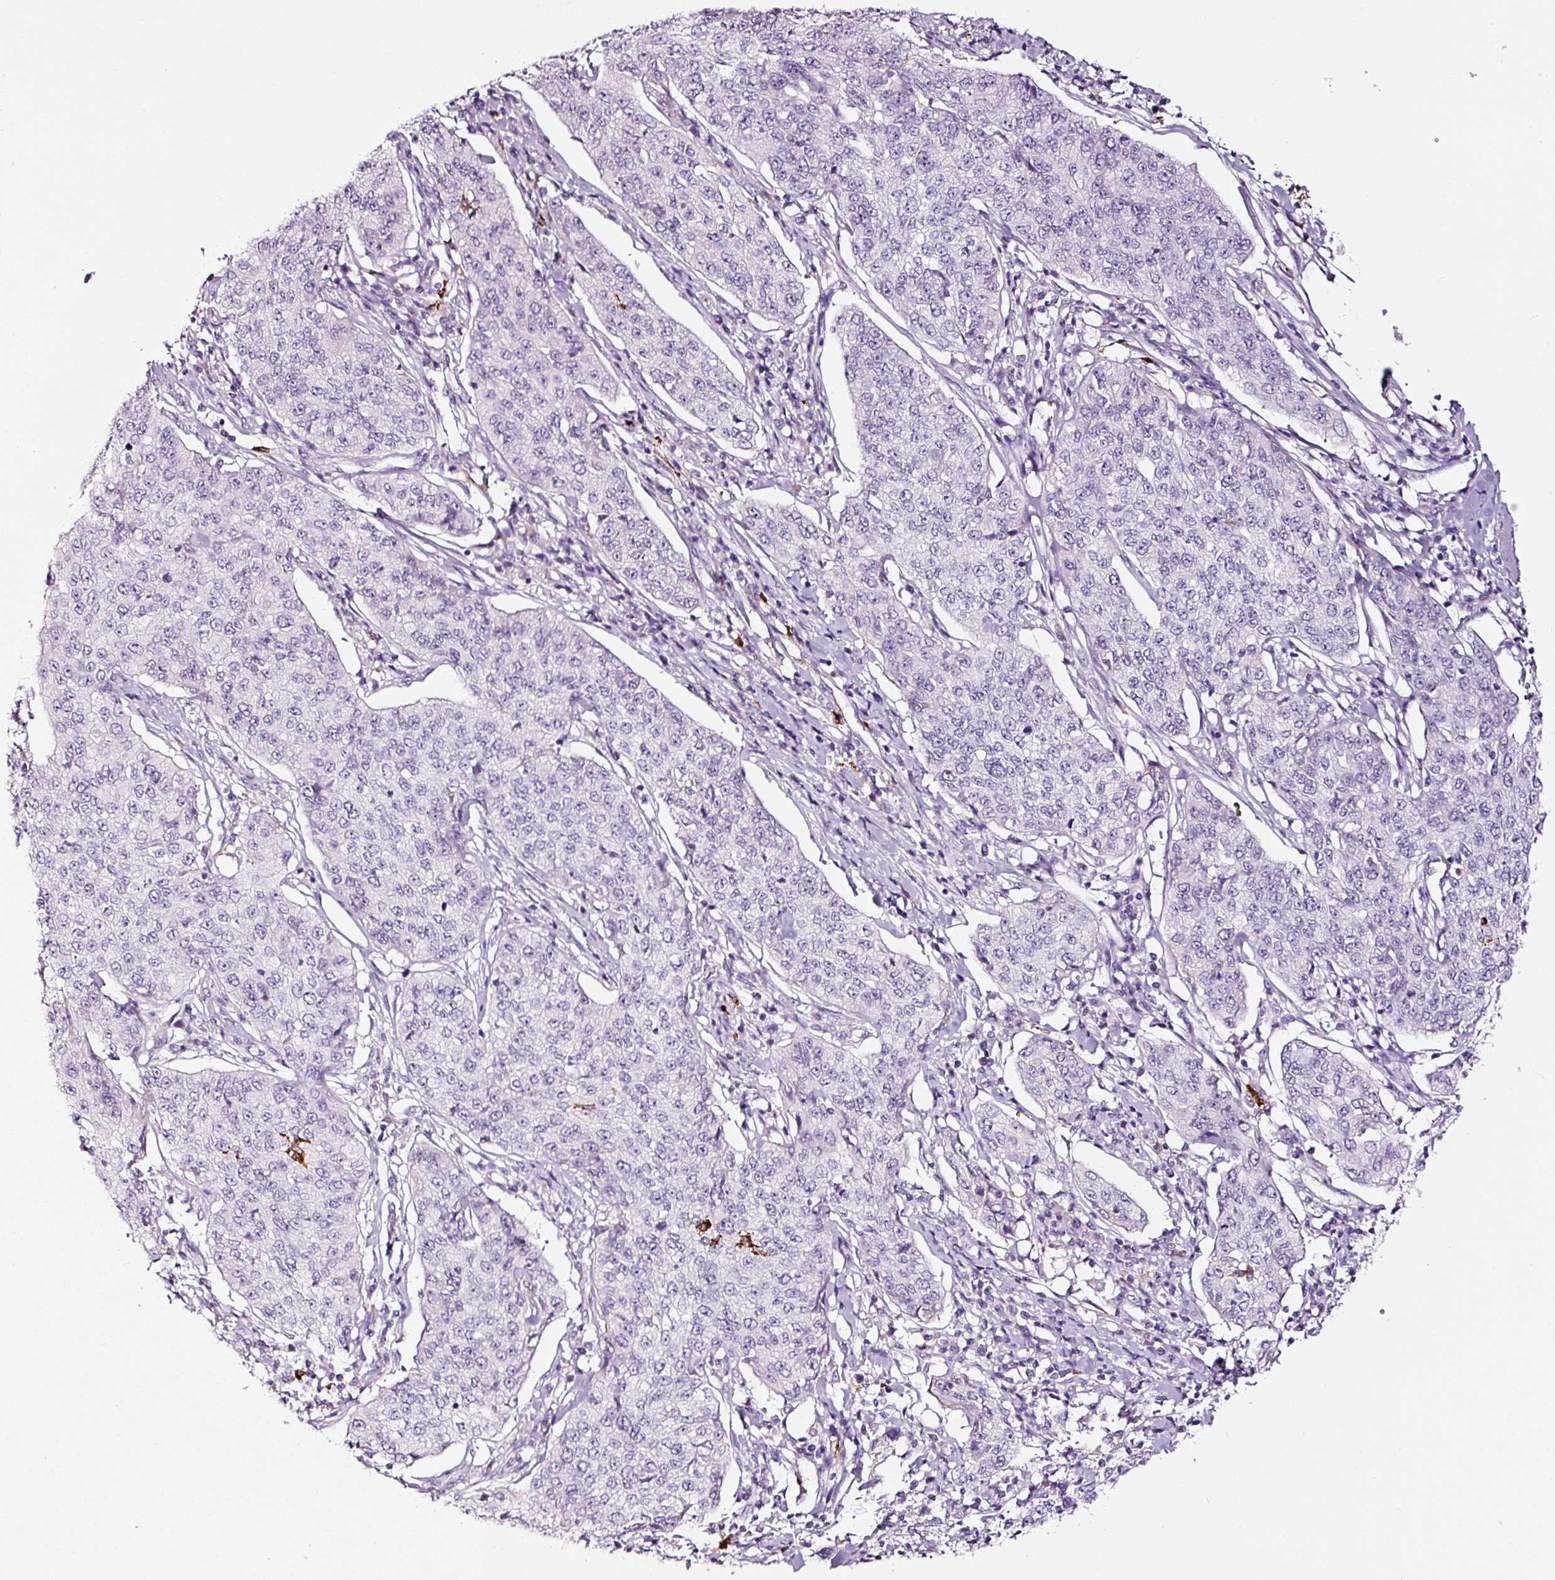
{"staining": {"intensity": "negative", "quantity": "none", "location": "none"}, "tissue": "cervical cancer", "cell_type": "Tumor cells", "image_type": "cancer", "snomed": [{"axis": "morphology", "description": "Squamous cell carcinoma, NOS"}, {"axis": "topography", "description": "Cervix"}], "caption": "Tumor cells show no significant staining in cervical cancer (squamous cell carcinoma).", "gene": "LAMP3", "patient": {"sex": "female", "age": 35}}